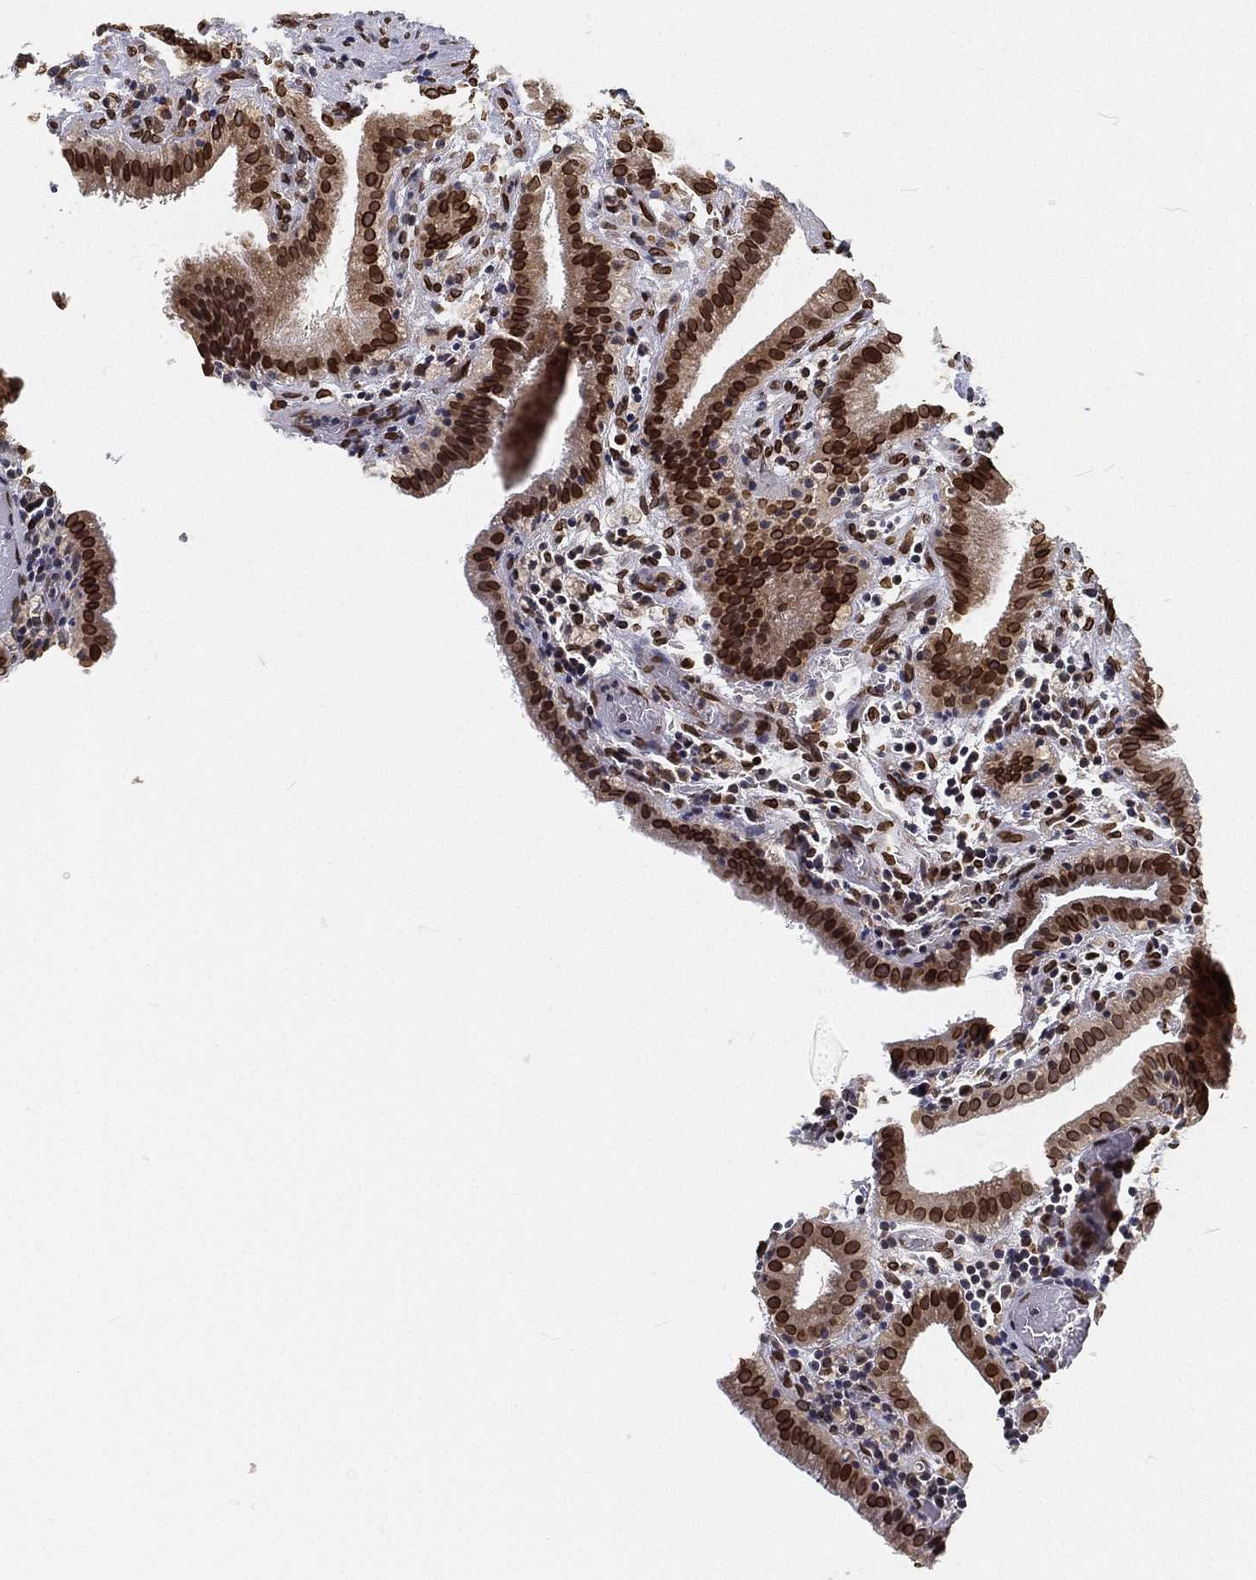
{"staining": {"intensity": "strong", "quantity": ">75%", "location": "cytoplasmic/membranous,nuclear"}, "tissue": "gallbladder", "cell_type": "Glandular cells", "image_type": "normal", "snomed": [{"axis": "morphology", "description": "Normal tissue, NOS"}, {"axis": "topography", "description": "Gallbladder"}], "caption": "Normal gallbladder displays strong cytoplasmic/membranous,nuclear positivity in approximately >75% of glandular cells, visualized by immunohistochemistry.", "gene": "PALB2", "patient": {"sex": "male", "age": 62}}